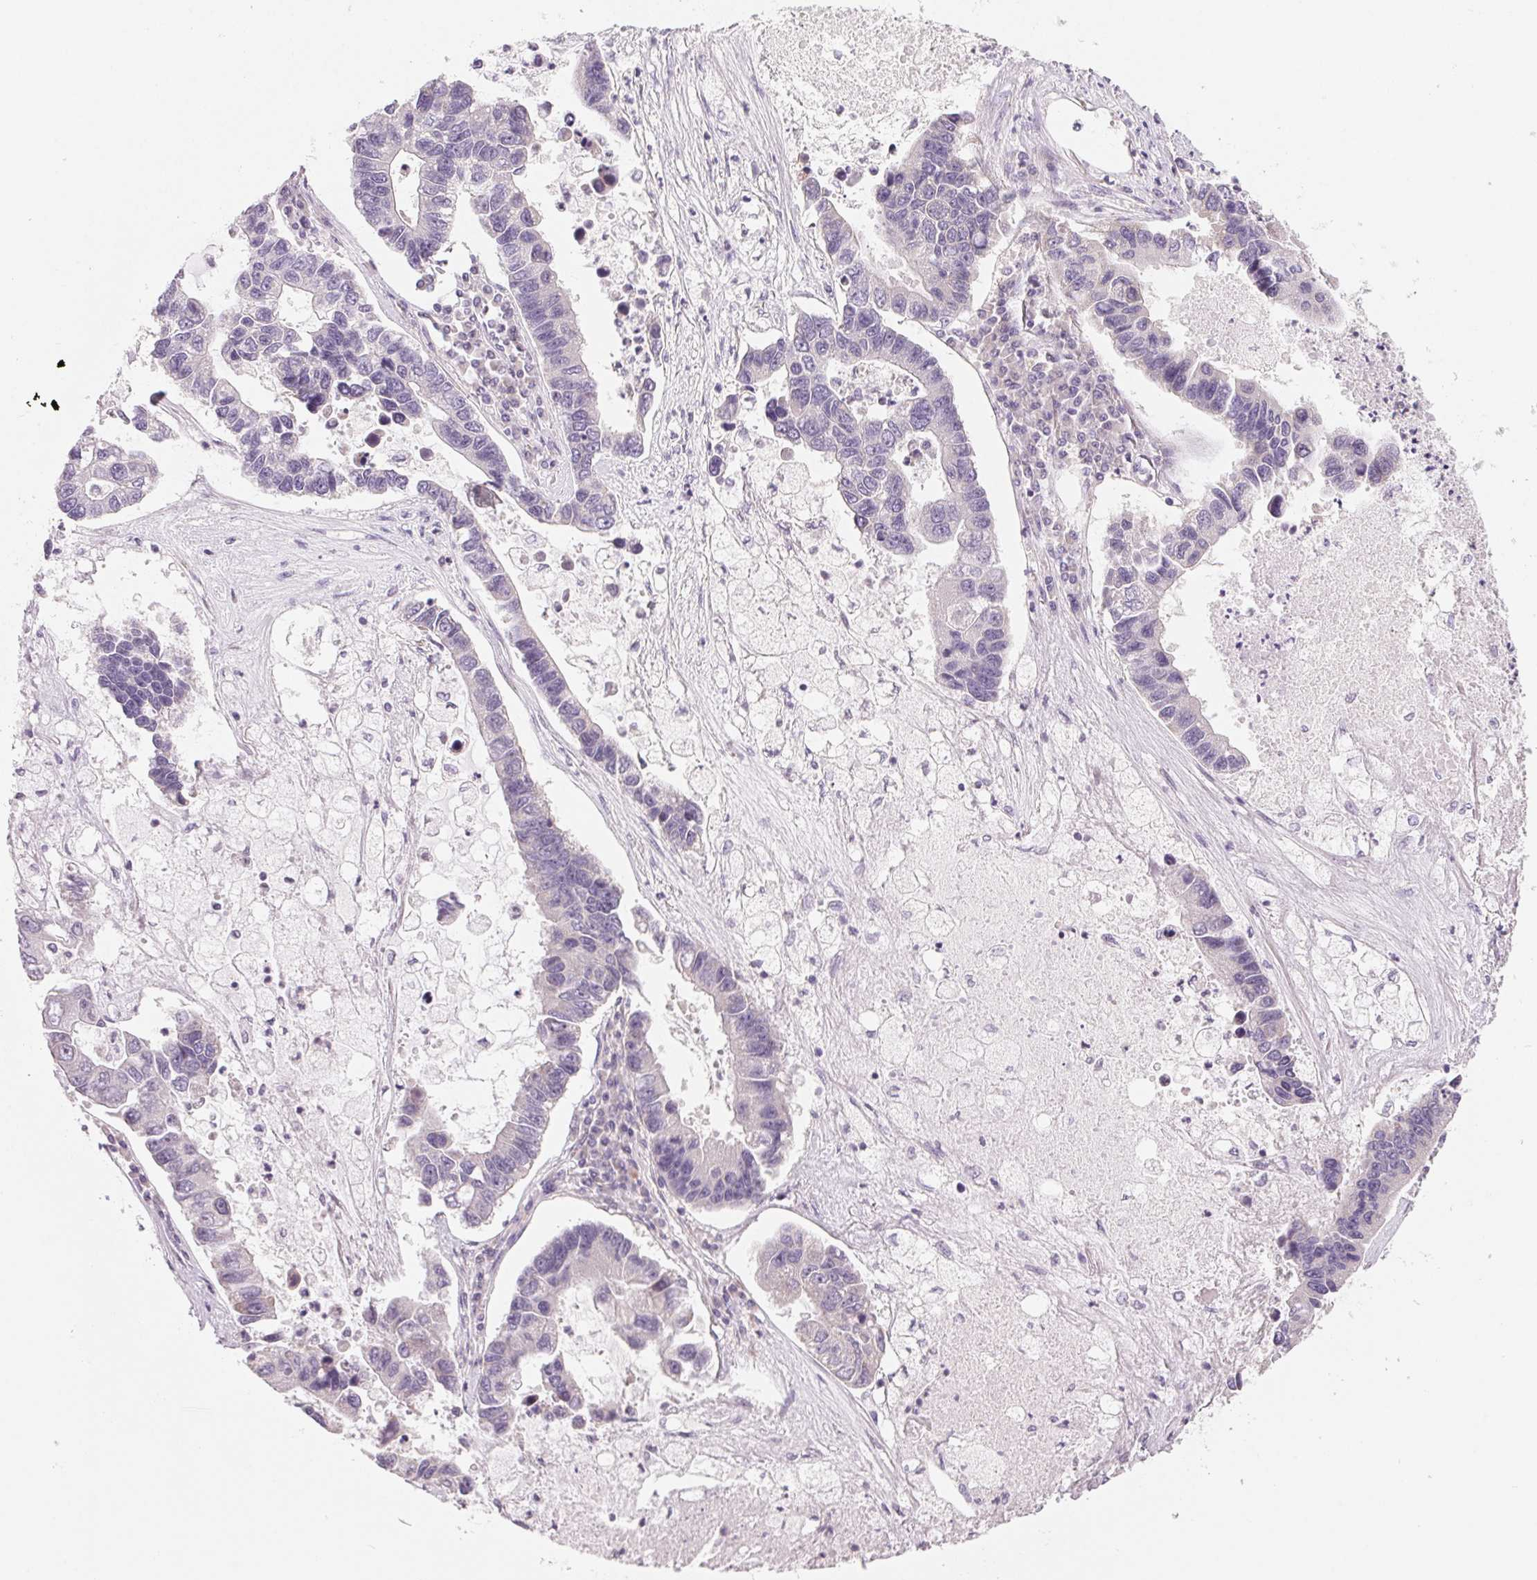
{"staining": {"intensity": "negative", "quantity": "none", "location": "none"}, "tissue": "lung cancer", "cell_type": "Tumor cells", "image_type": "cancer", "snomed": [{"axis": "morphology", "description": "Adenocarcinoma, NOS"}, {"axis": "topography", "description": "Bronchus"}, {"axis": "topography", "description": "Lung"}], "caption": "High magnification brightfield microscopy of lung cancer stained with DAB (3,3'-diaminobenzidine) (brown) and counterstained with hematoxylin (blue): tumor cells show no significant staining.", "gene": "MYBL1", "patient": {"sex": "female", "age": 51}}